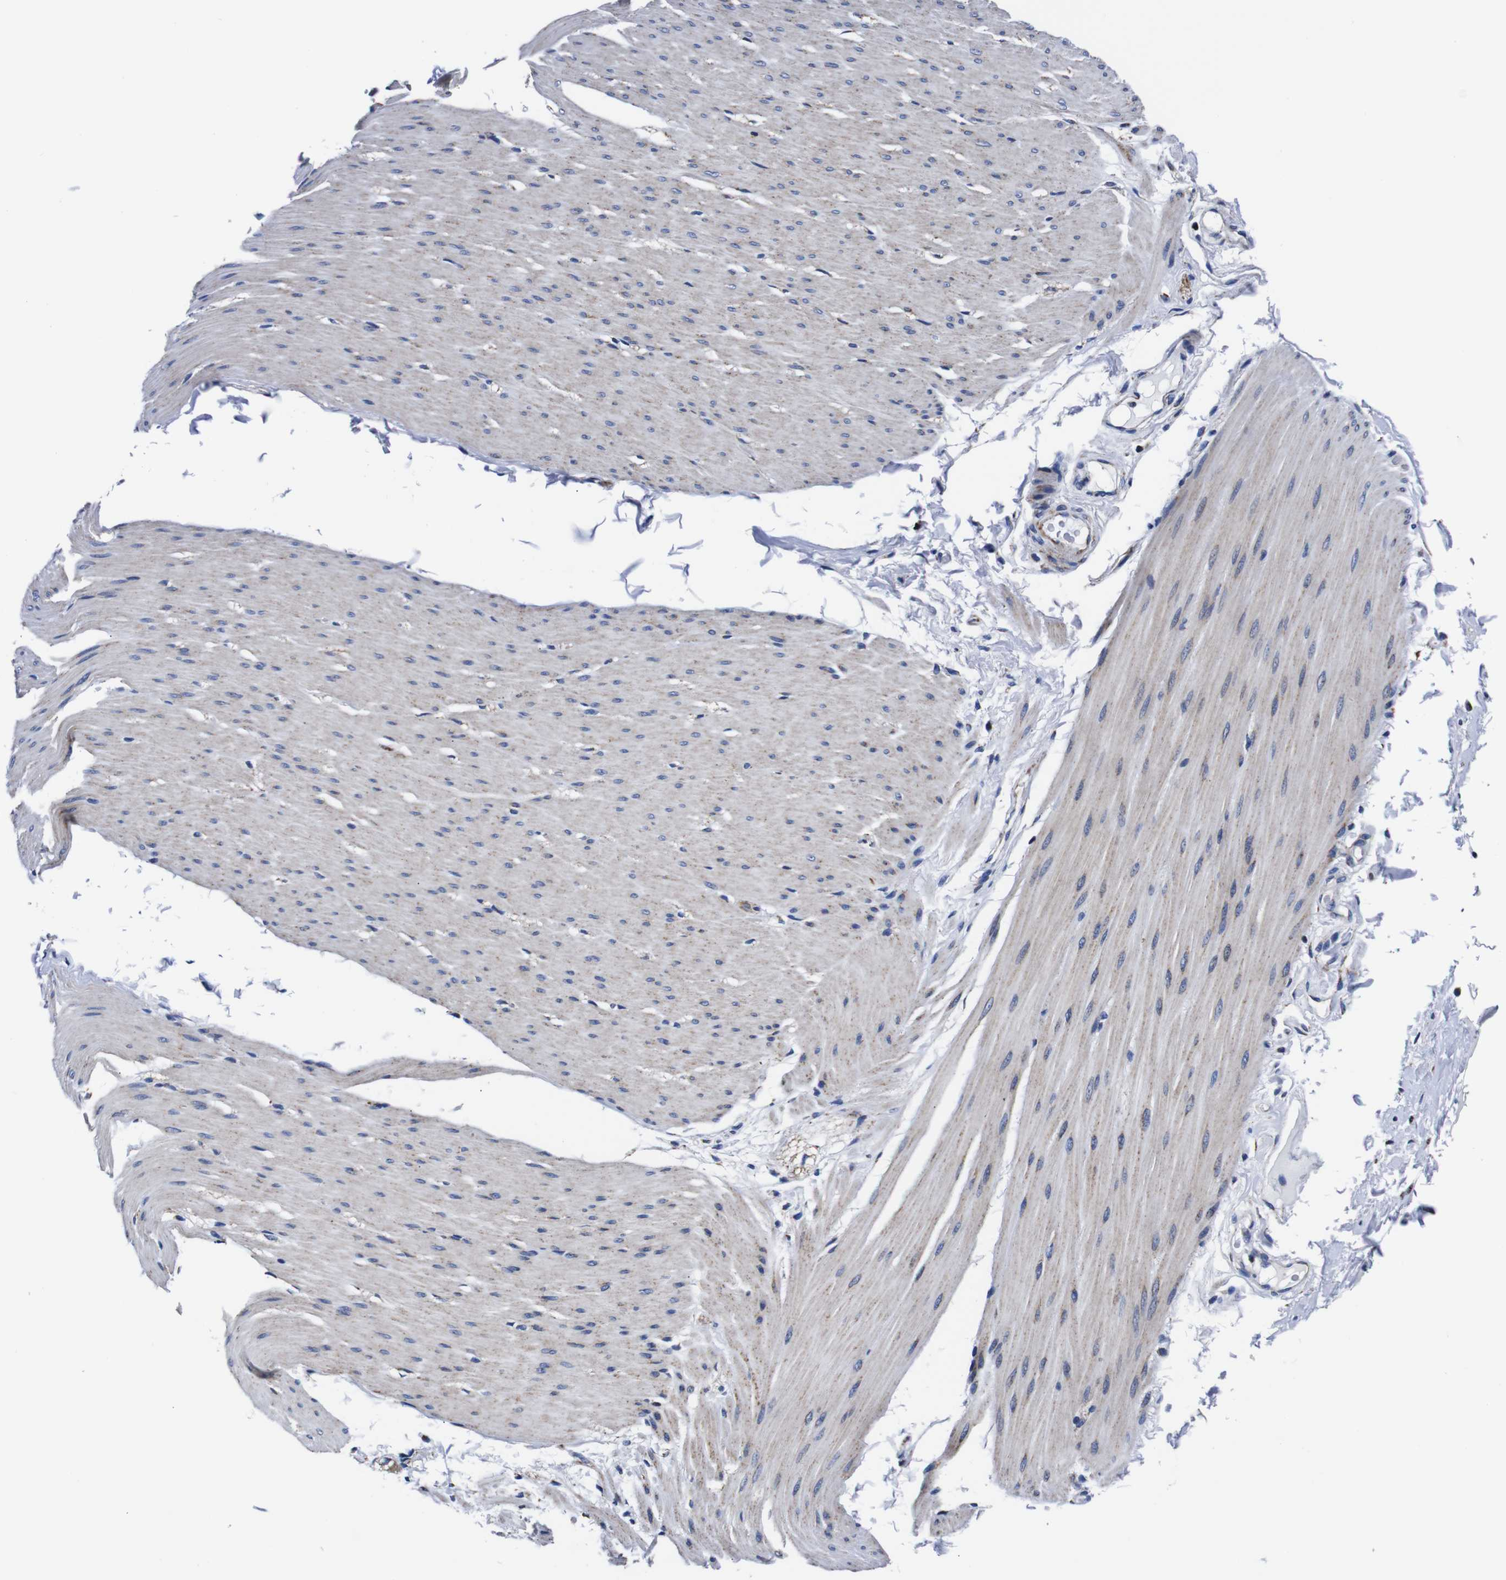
{"staining": {"intensity": "negative", "quantity": "none", "location": "none"}, "tissue": "smooth muscle", "cell_type": "Smooth muscle cells", "image_type": "normal", "snomed": [{"axis": "morphology", "description": "Normal tissue, NOS"}, {"axis": "topography", "description": "Smooth muscle"}, {"axis": "topography", "description": "Colon"}], "caption": "High magnification brightfield microscopy of normal smooth muscle stained with DAB (3,3'-diaminobenzidine) (brown) and counterstained with hematoxylin (blue): smooth muscle cells show no significant positivity. (Brightfield microscopy of DAB (3,3'-diaminobenzidine) immunohistochemistry (IHC) at high magnification).", "gene": "FKBP9", "patient": {"sex": "male", "age": 67}}